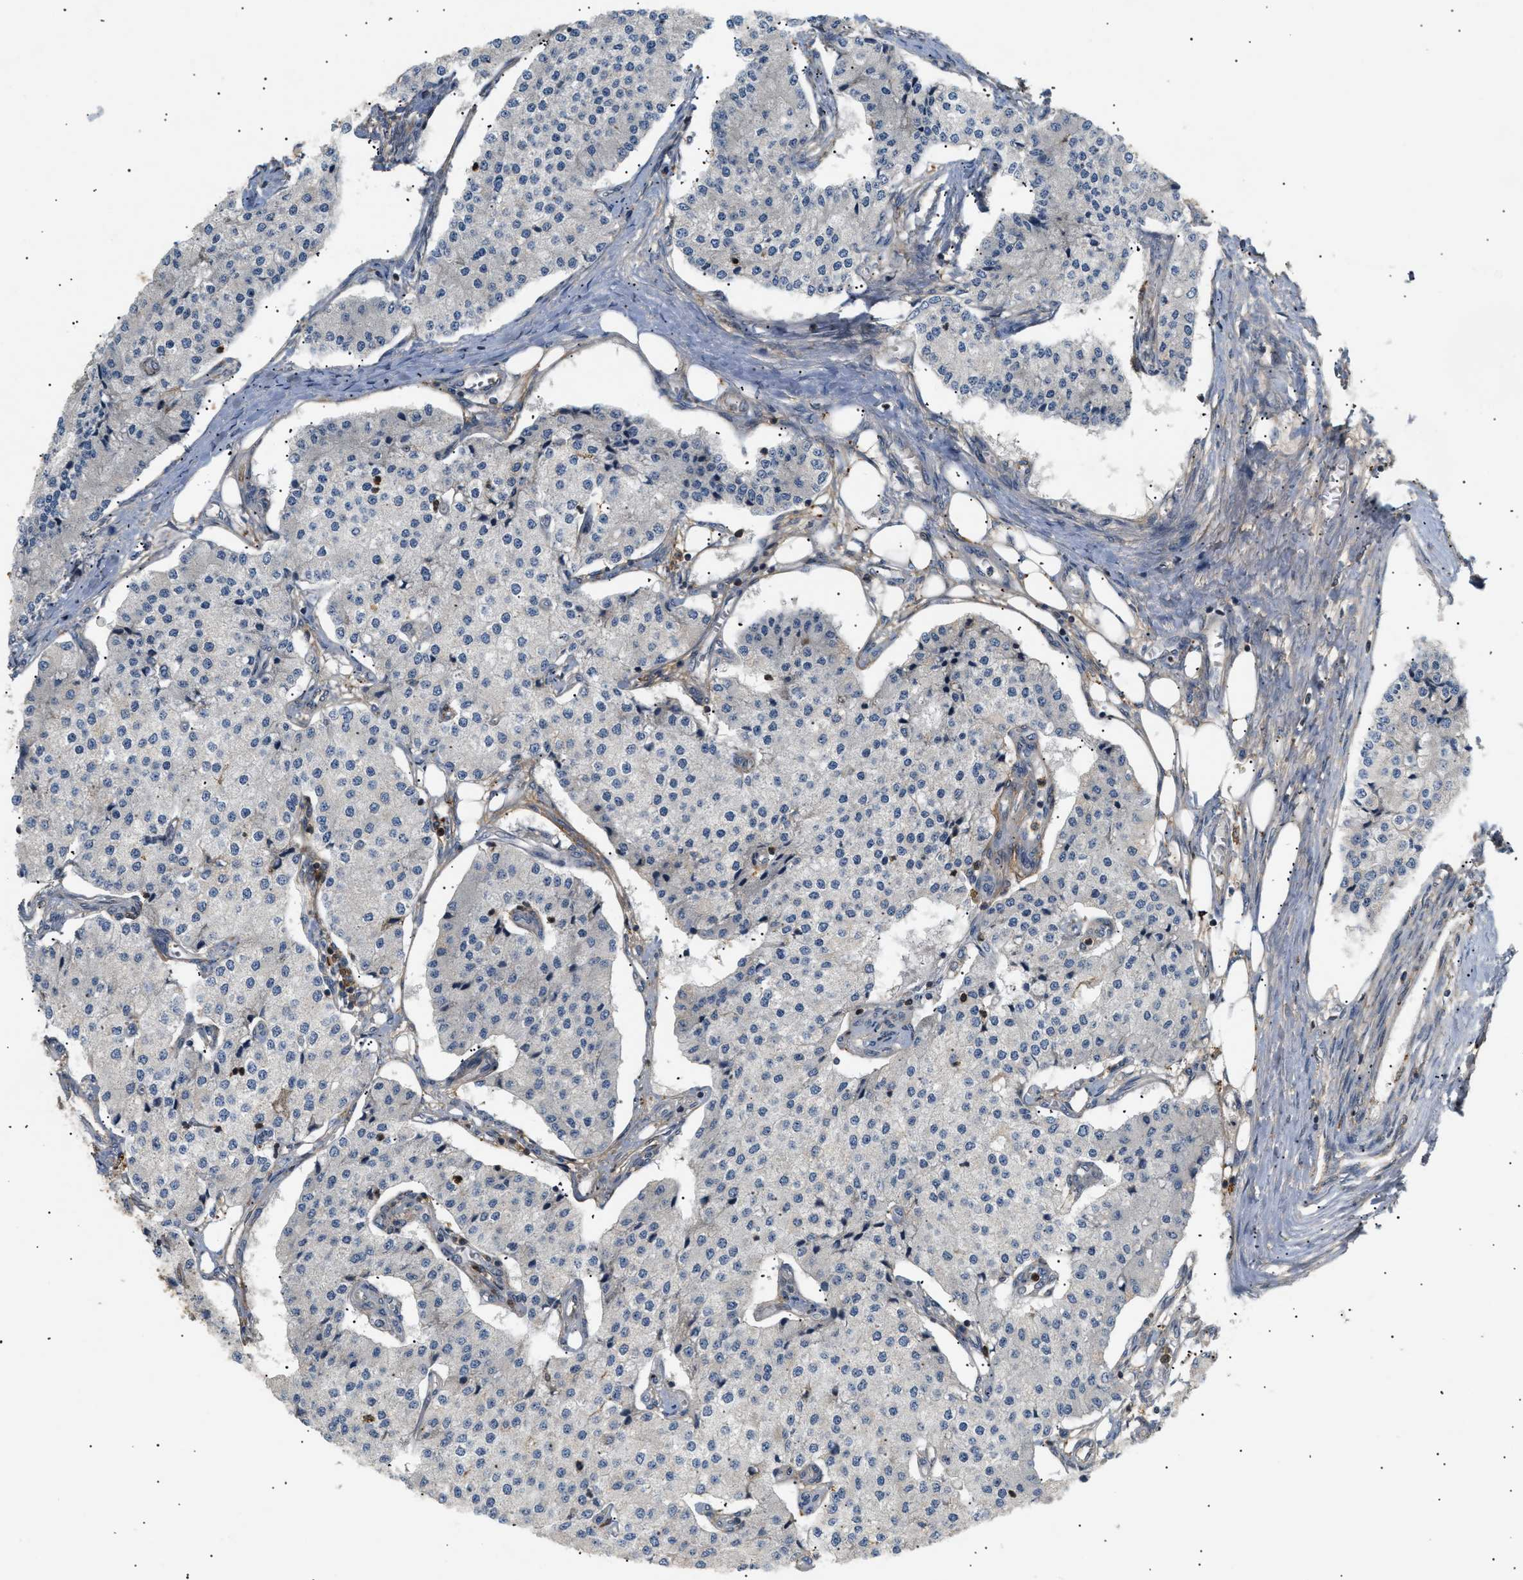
{"staining": {"intensity": "negative", "quantity": "none", "location": "none"}, "tissue": "carcinoid", "cell_type": "Tumor cells", "image_type": "cancer", "snomed": [{"axis": "morphology", "description": "Carcinoid, malignant, NOS"}, {"axis": "topography", "description": "Colon"}], "caption": "The histopathology image reveals no significant positivity in tumor cells of carcinoid (malignant). The staining was performed using DAB to visualize the protein expression in brown, while the nuclei were stained in blue with hematoxylin (Magnification: 20x).", "gene": "FARS2", "patient": {"sex": "female", "age": 52}}